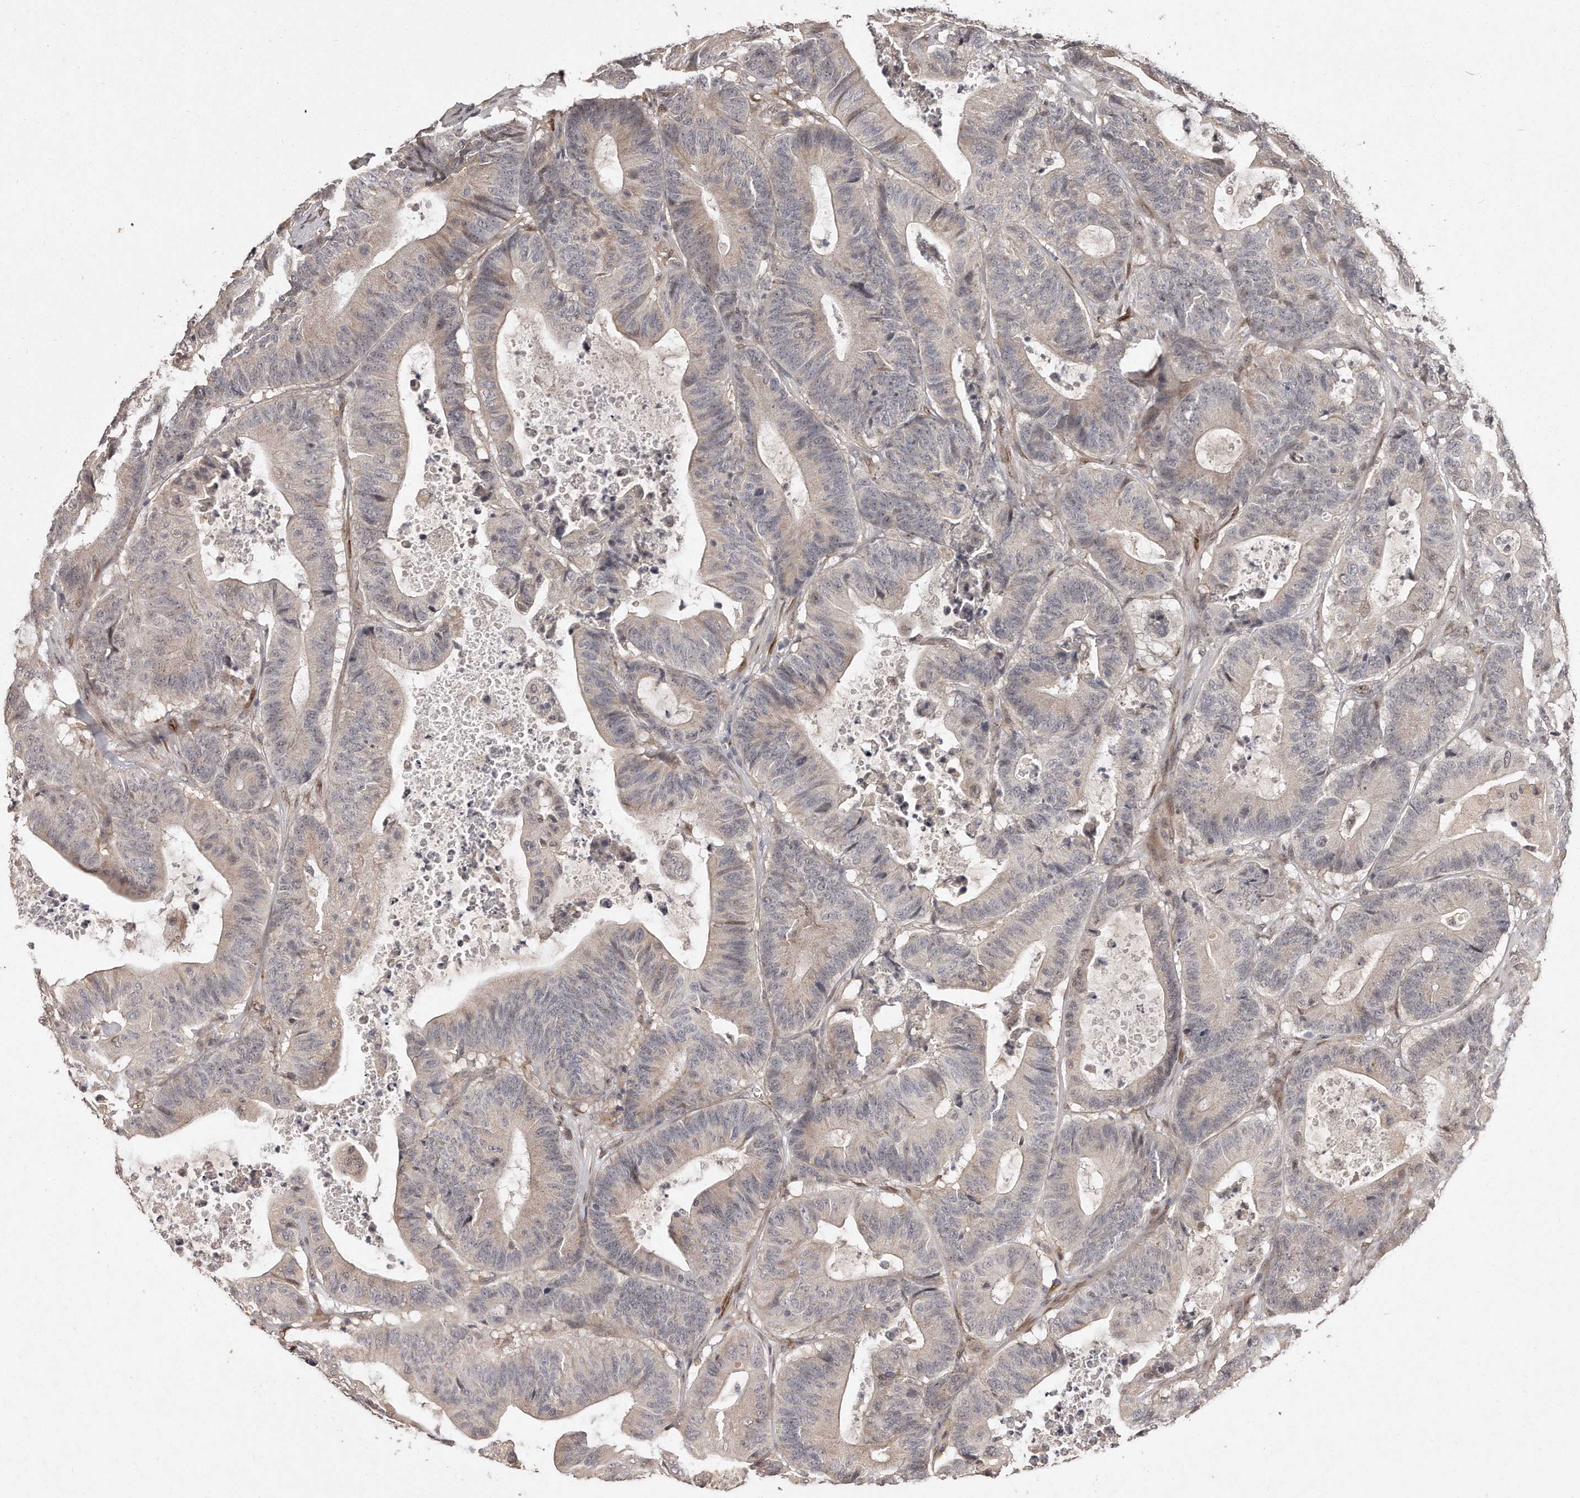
{"staining": {"intensity": "negative", "quantity": "none", "location": "none"}, "tissue": "colorectal cancer", "cell_type": "Tumor cells", "image_type": "cancer", "snomed": [{"axis": "morphology", "description": "Adenocarcinoma, NOS"}, {"axis": "topography", "description": "Colon"}], "caption": "Histopathology image shows no protein positivity in tumor cells of colorectal cancer (adenocarcinoma) tissue. (IHC, brightfield microscopy, high magnification).", "gene": "HASPIN", "patient": {"sex": "female", "age": 84}}